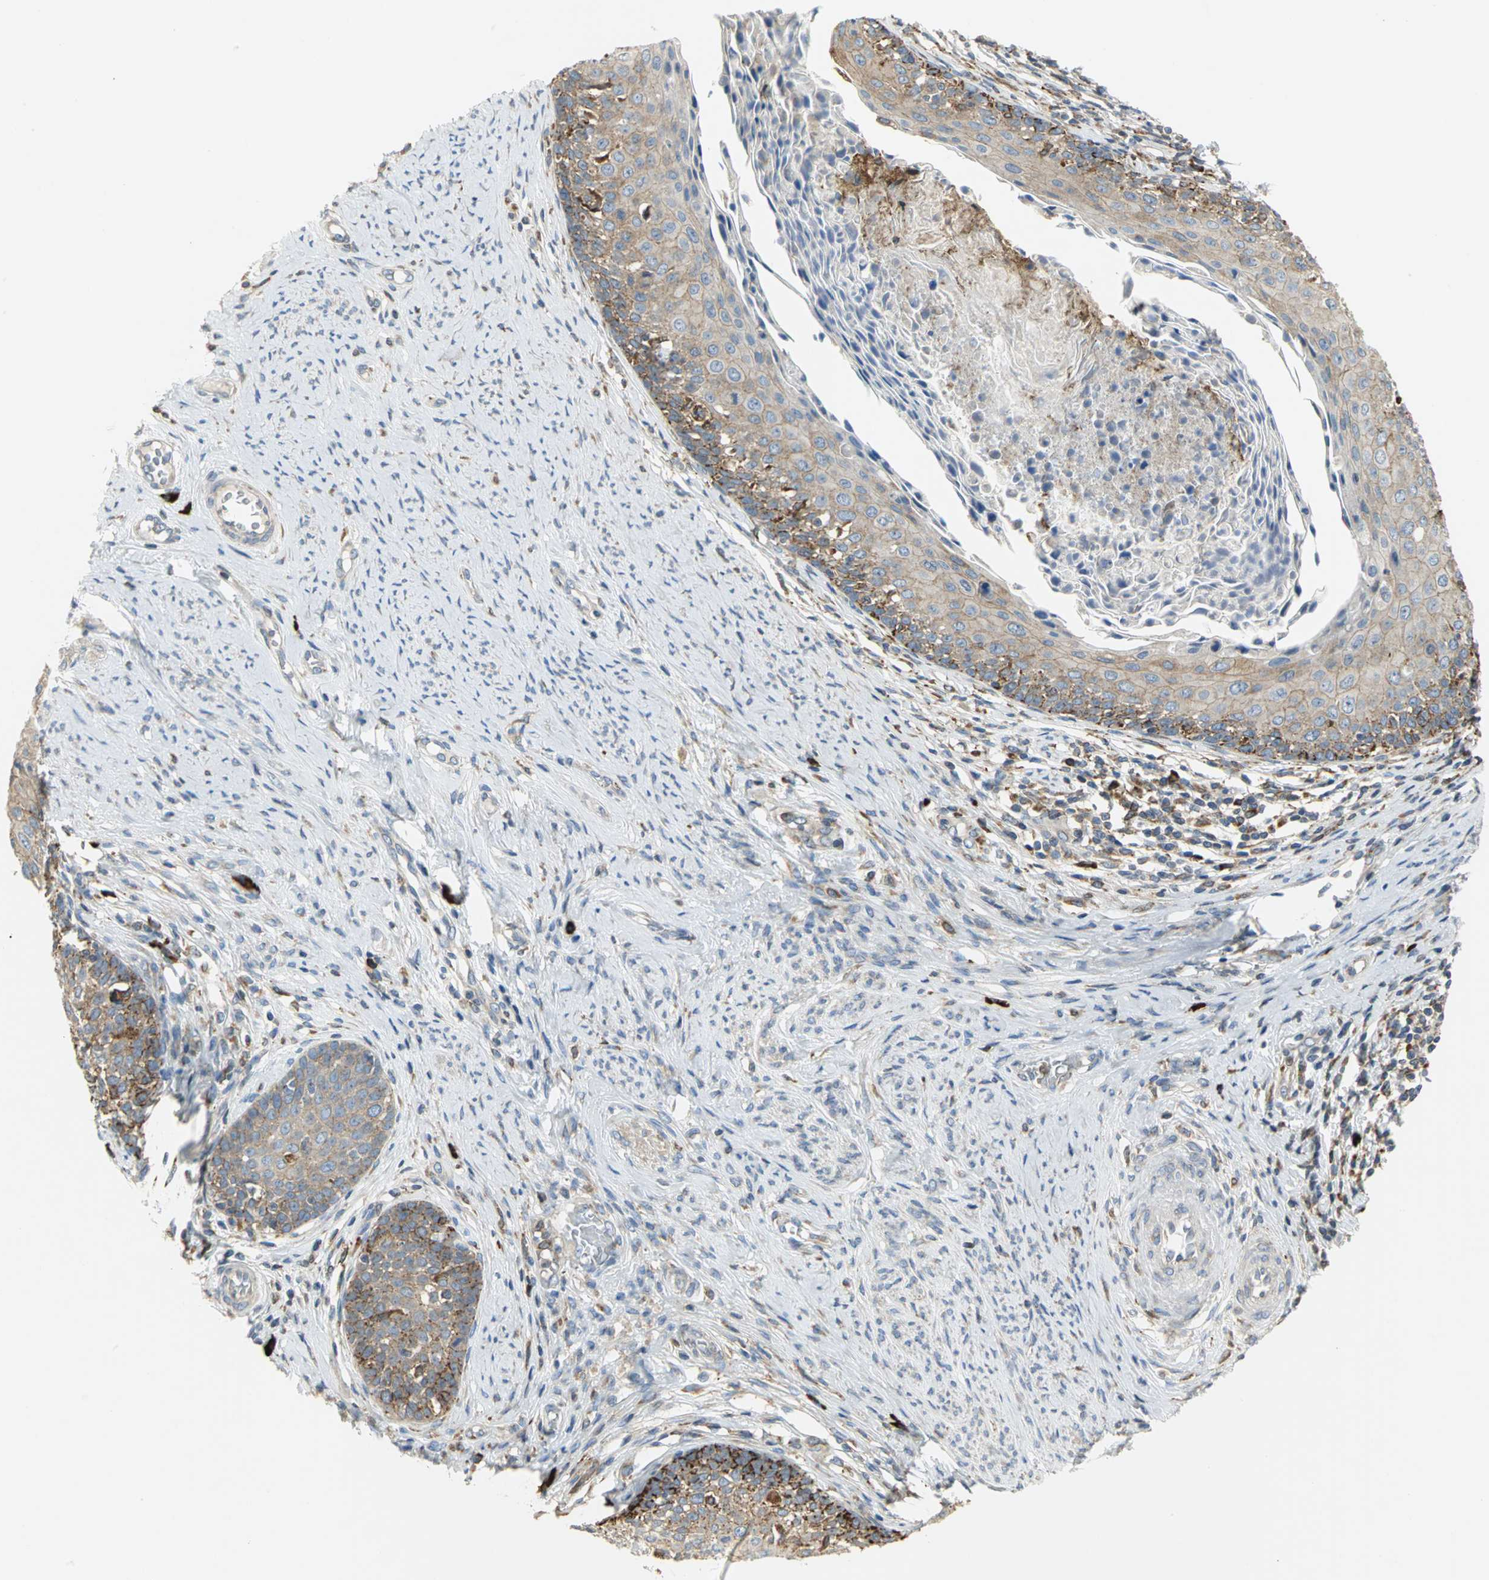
{"staining": {"intensity": "moderate", "quantity": ">75%", "location": "cytoplasmic/membranous"}, "tissue": "cervical cancer", "cell_type": "Tumor cells", "image_type": "cancer", "snomed": [{"axis": "morphology", "description": "Squamous cell carcinoma, NOS"}, {"axis": "morphology", "description": "Adenocarcinoma, NOS"}, {"axis": "topography", "description": "Cervix"}], "caption": "Cervical cancer stained with a protein marker exhibits moderate staining in tumor cells.", "gene": "SDF2L1", "patient": {"sex": "female", "age": 52}}